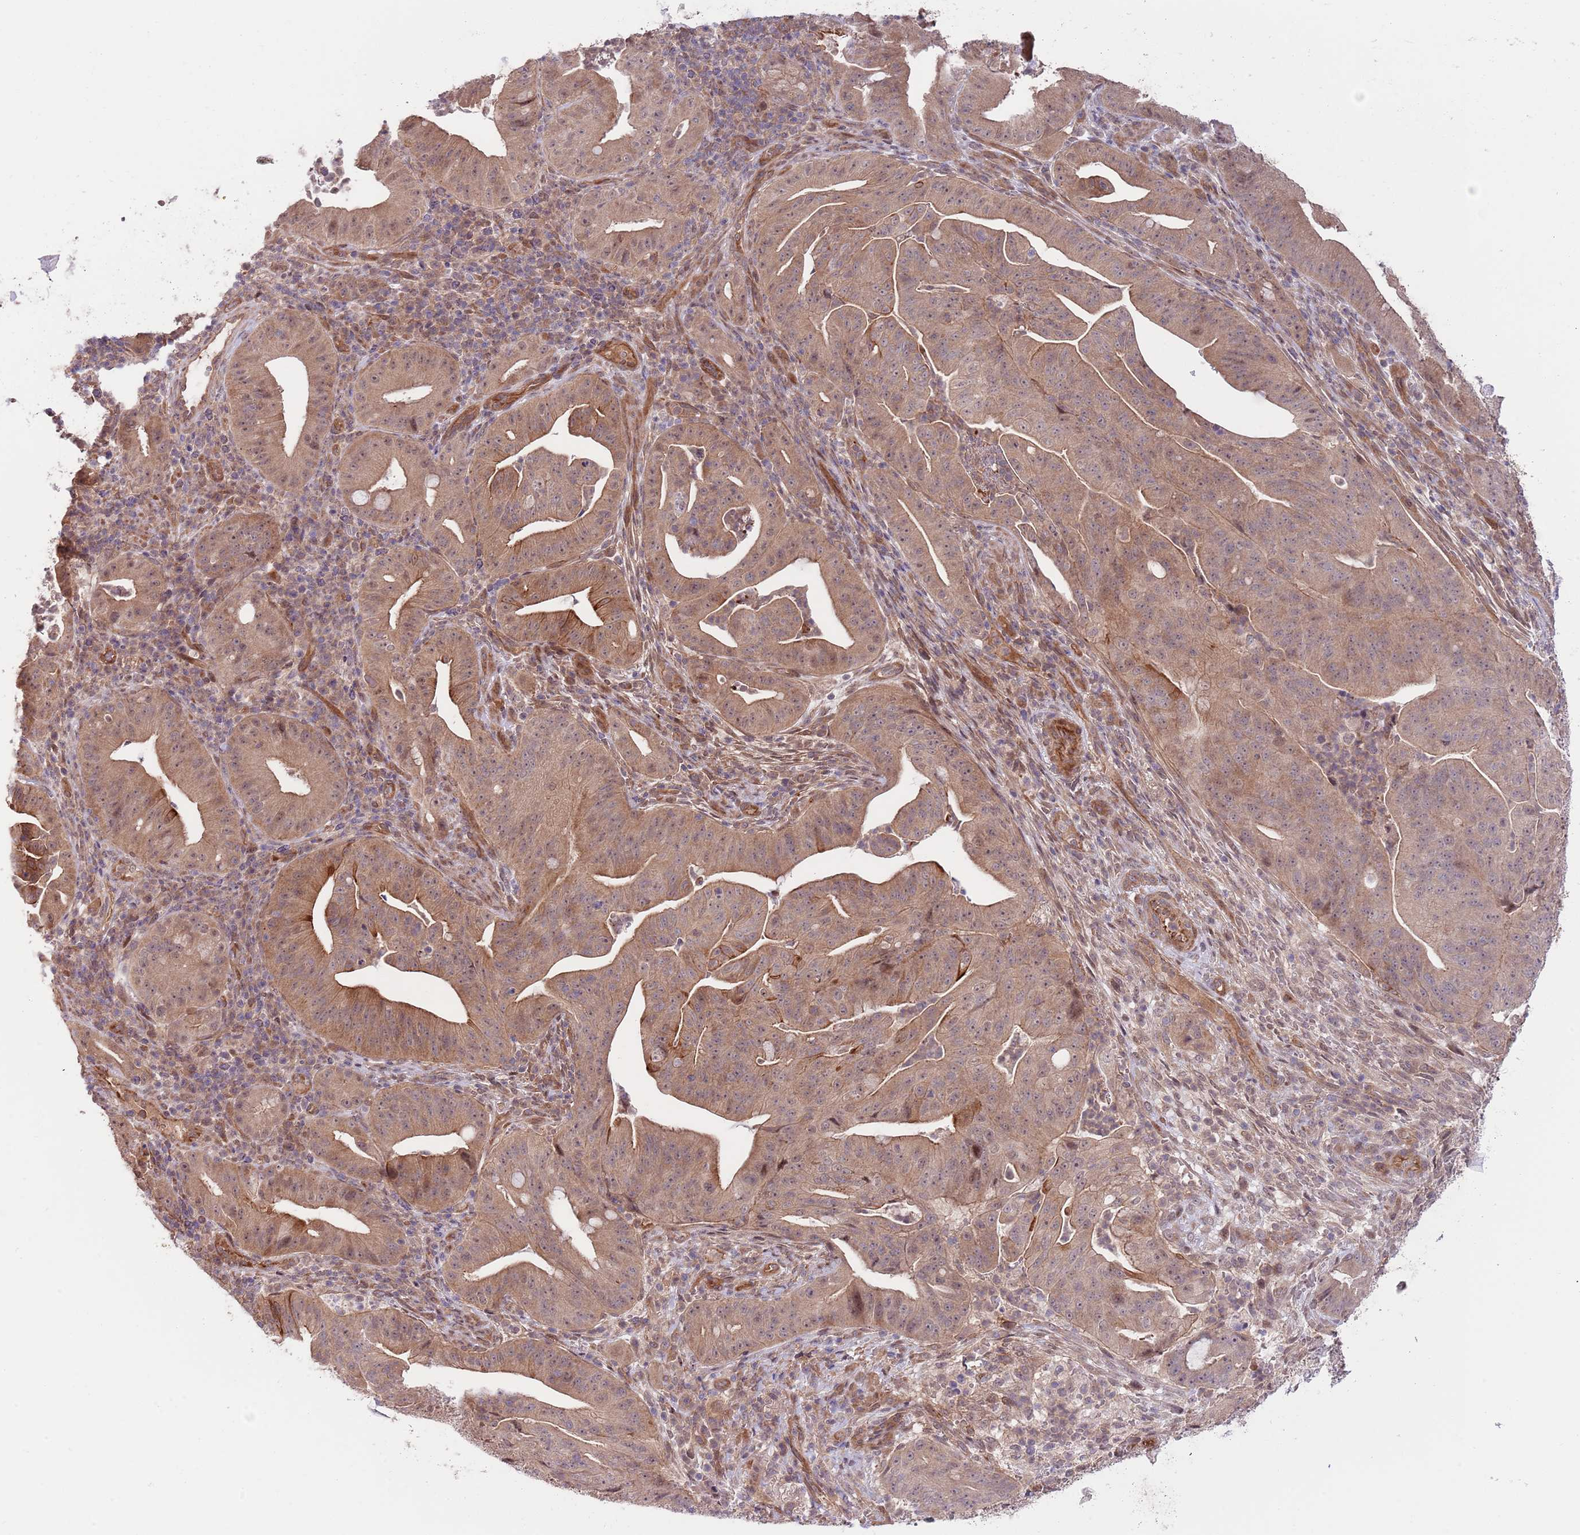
{"staining": {"intensity": "moderate", "quantity": "25%-75%", "location": "cytoplasmic/membranous"}, "tissue": "pancreatic cancer", "cell_type": "Tumor cells", "image_type": "cancer", "snomed": [{"axis": "morphology", "description": "Adenocarcinoma, NOS"}, {"axis": "topography", "description": "Pancreas"}], "caption": "Tumor cells display medium levels of moderate cytoplasmic/membranous staining in approximately 25%-75% of cells in human pancreatic cancer. (Stains: DAB in brown, nuclei in blue, Microscopy: brightfield microscopy at high magnification).", "gene": "PRR16", "patient": {"sex": "male", "age": 71}}